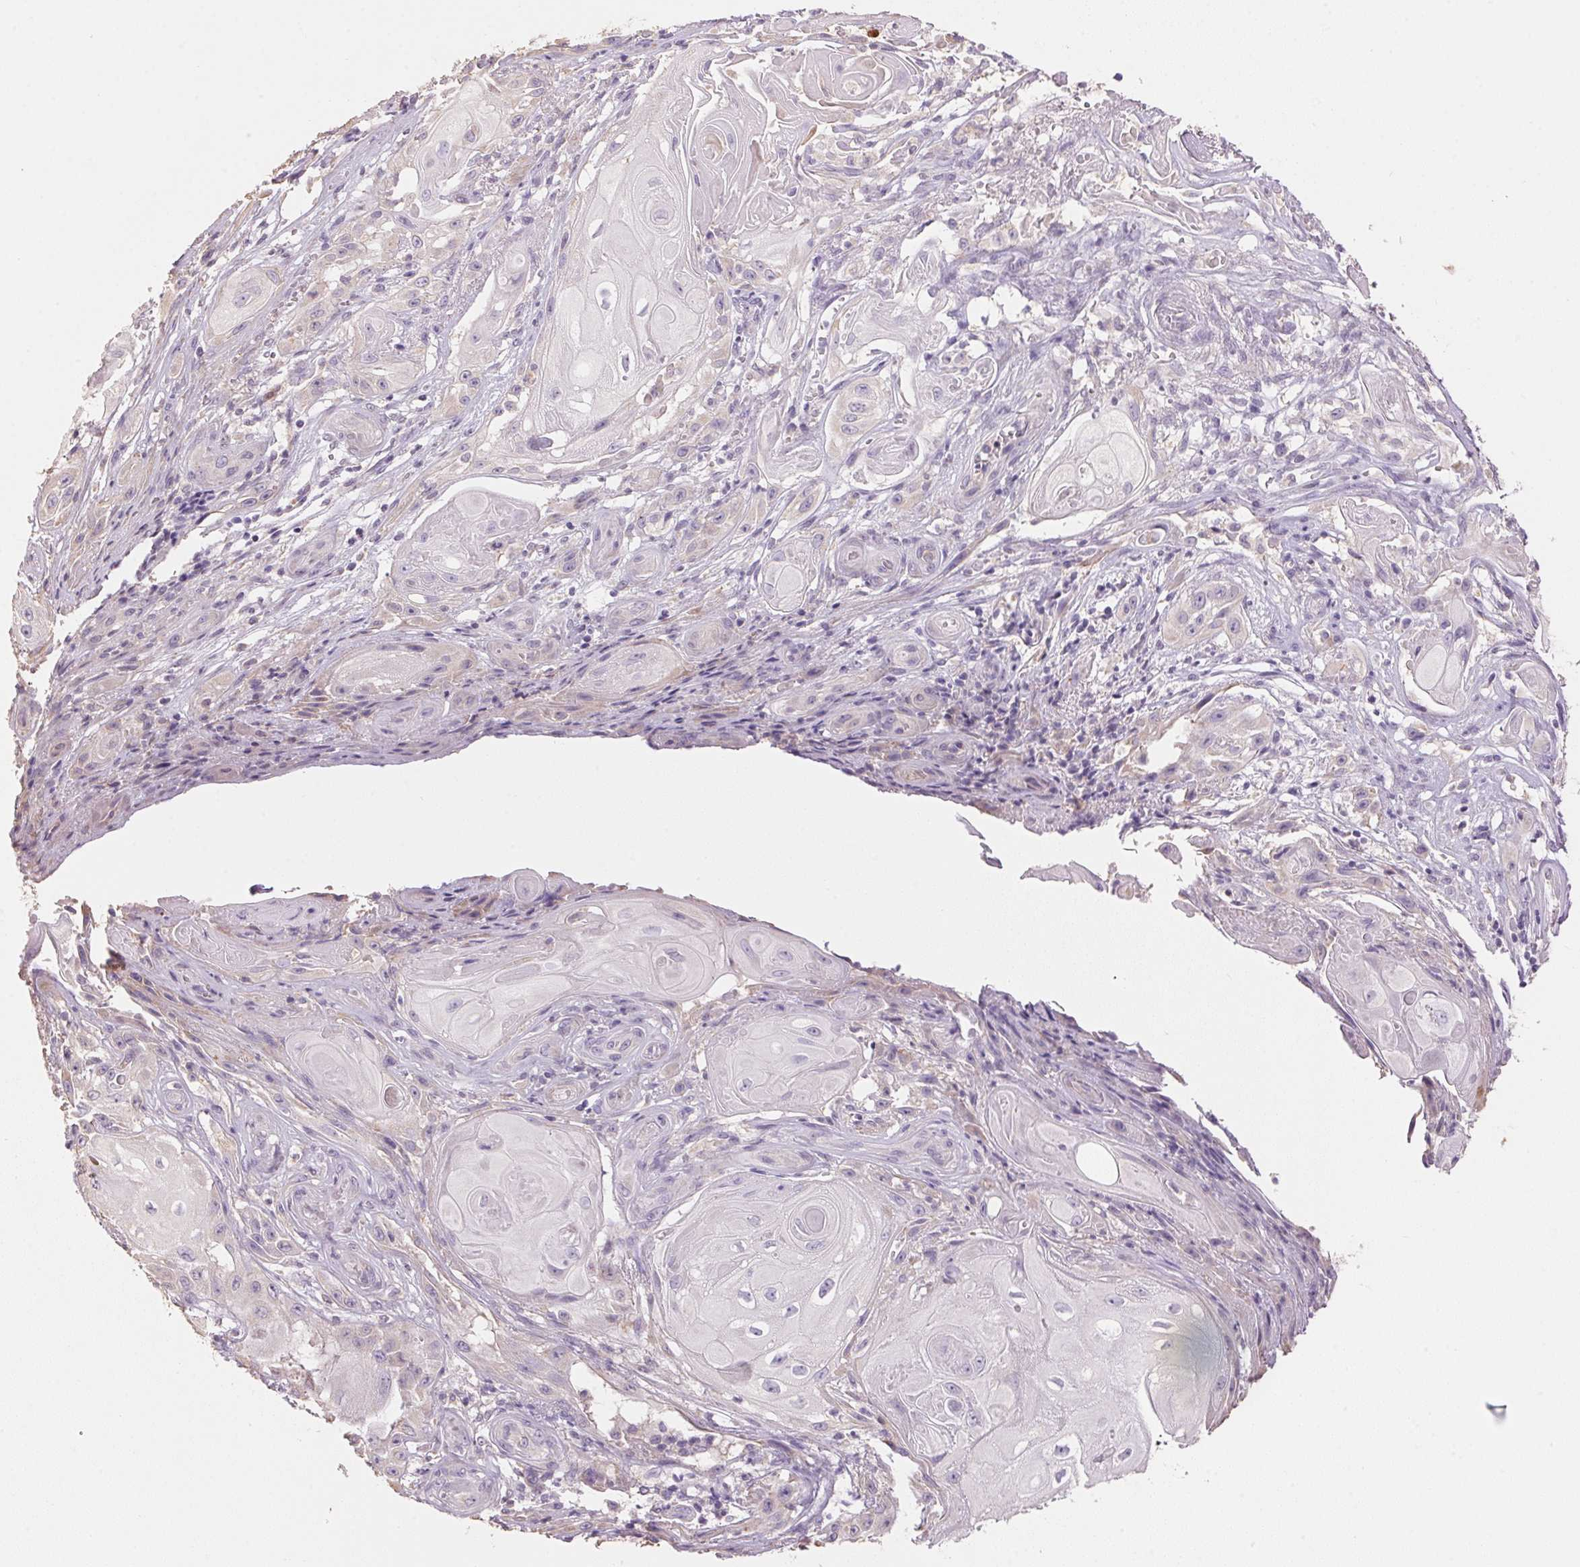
{"staining": {"intensity": "negative", "quantity": "none", "location": "none"}, "tissue": "skin cancer", "cell_type": "Tumor cells", "image_type": "cancer", "snomed": [{"axis": "morphology", "description": "Squamous cell carcinoma, NOS"}, {"axis": "topography", "description": "Skin"}], "caption": "Photomicrograph shows no protein staining in tumor cells of skin squamous cell carcinoma tissue.", "gene": "LYZL6", "patient": {"sex": "male", "age": 62}}